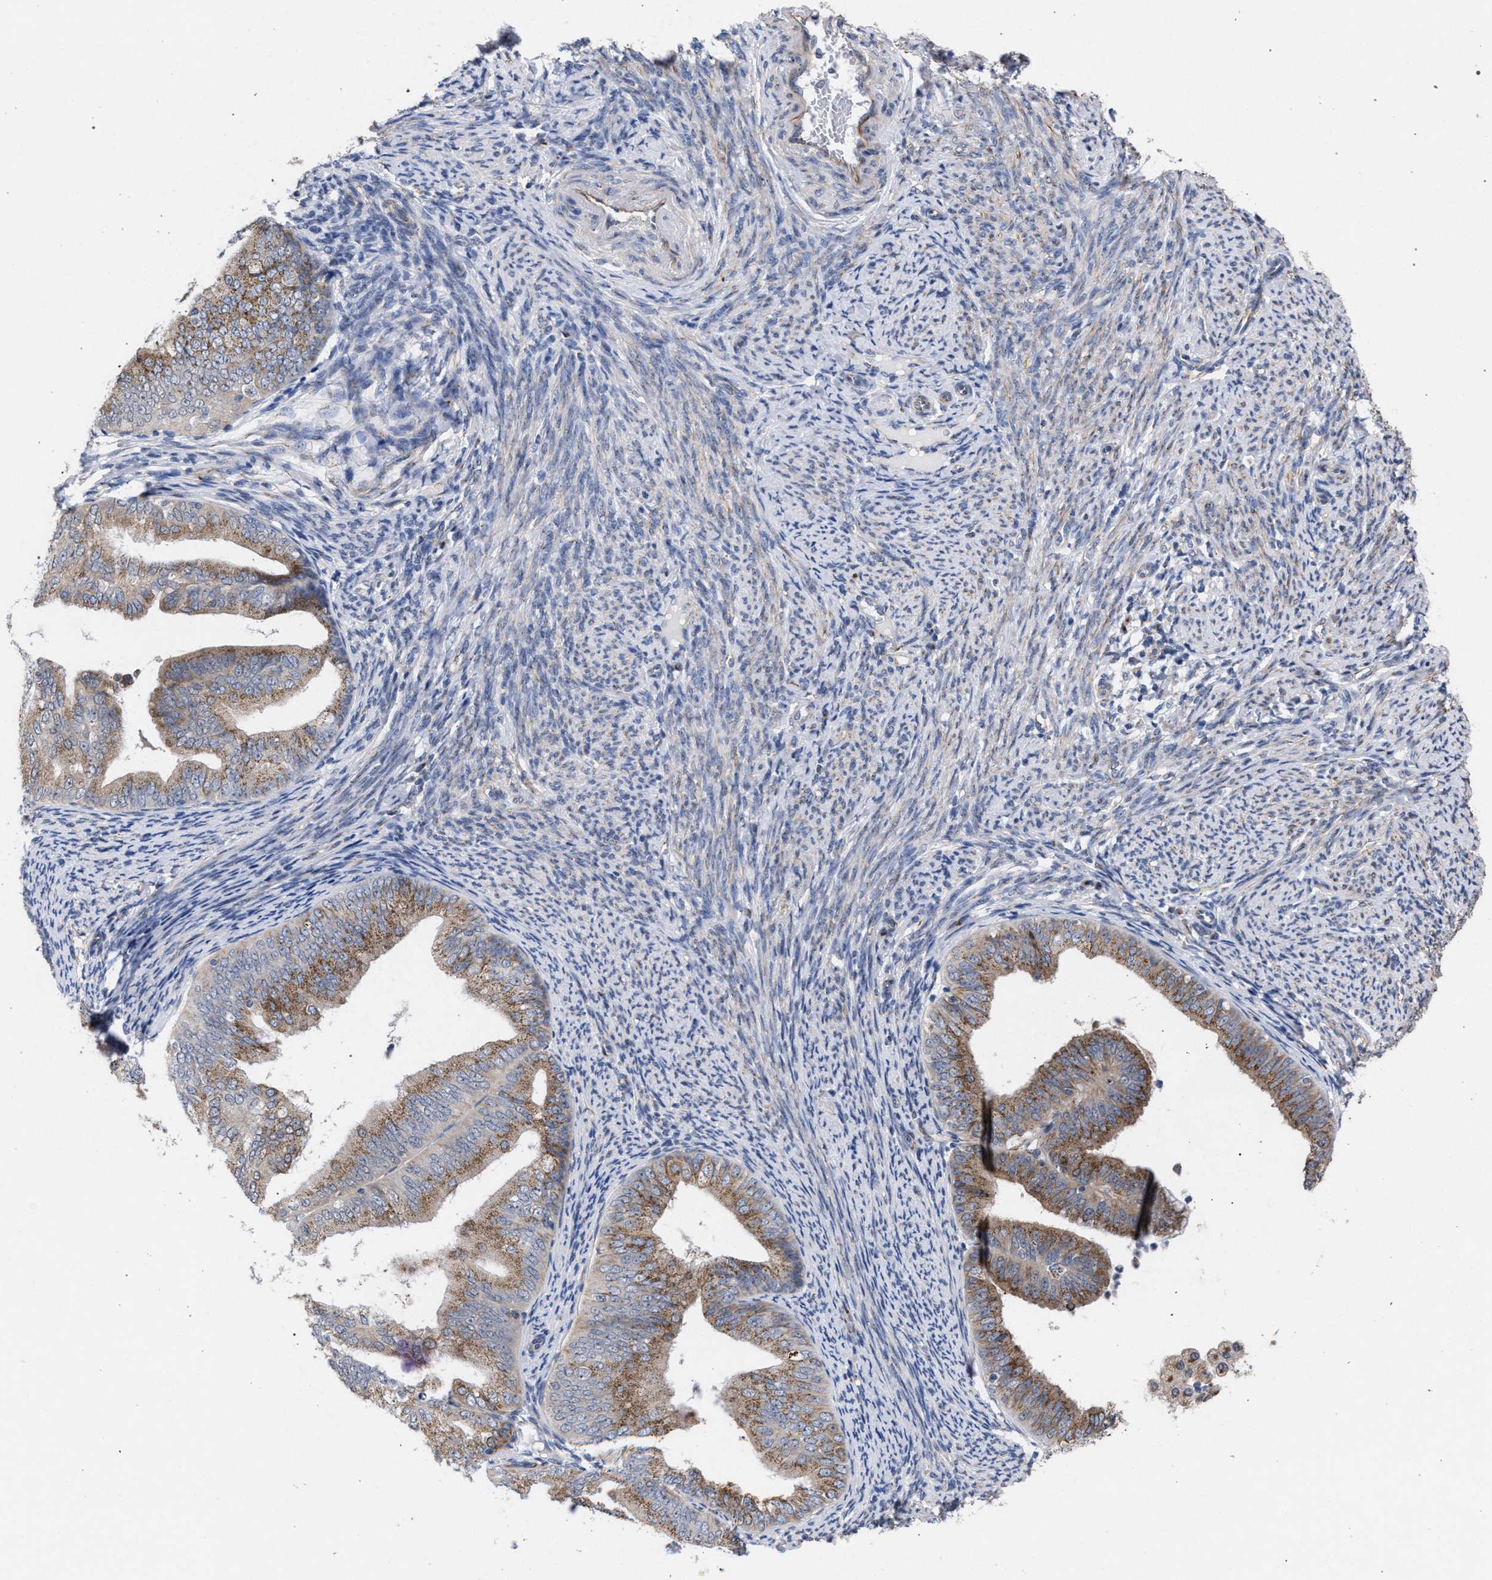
{"staining": {"intensity": "moderate", "quantity": ">75%", "location": "cytoplasmic/membranous"}, "tissue": "endometrial cancer", "cell_type": "Tumor cells", "image_type": "cancer", "snomed": [{"axis": "morphology", "description": "Adenocarcinoma, NOS"}, {"axis": "topography", "description": "Endometrium"}], "caption": "Endometrial adenocarcinoma stained with a protein marker exhibits moderate staining in tumor cells.", "gene": "GOLGA2", "patient": {"sex": "female", "age": 63}}